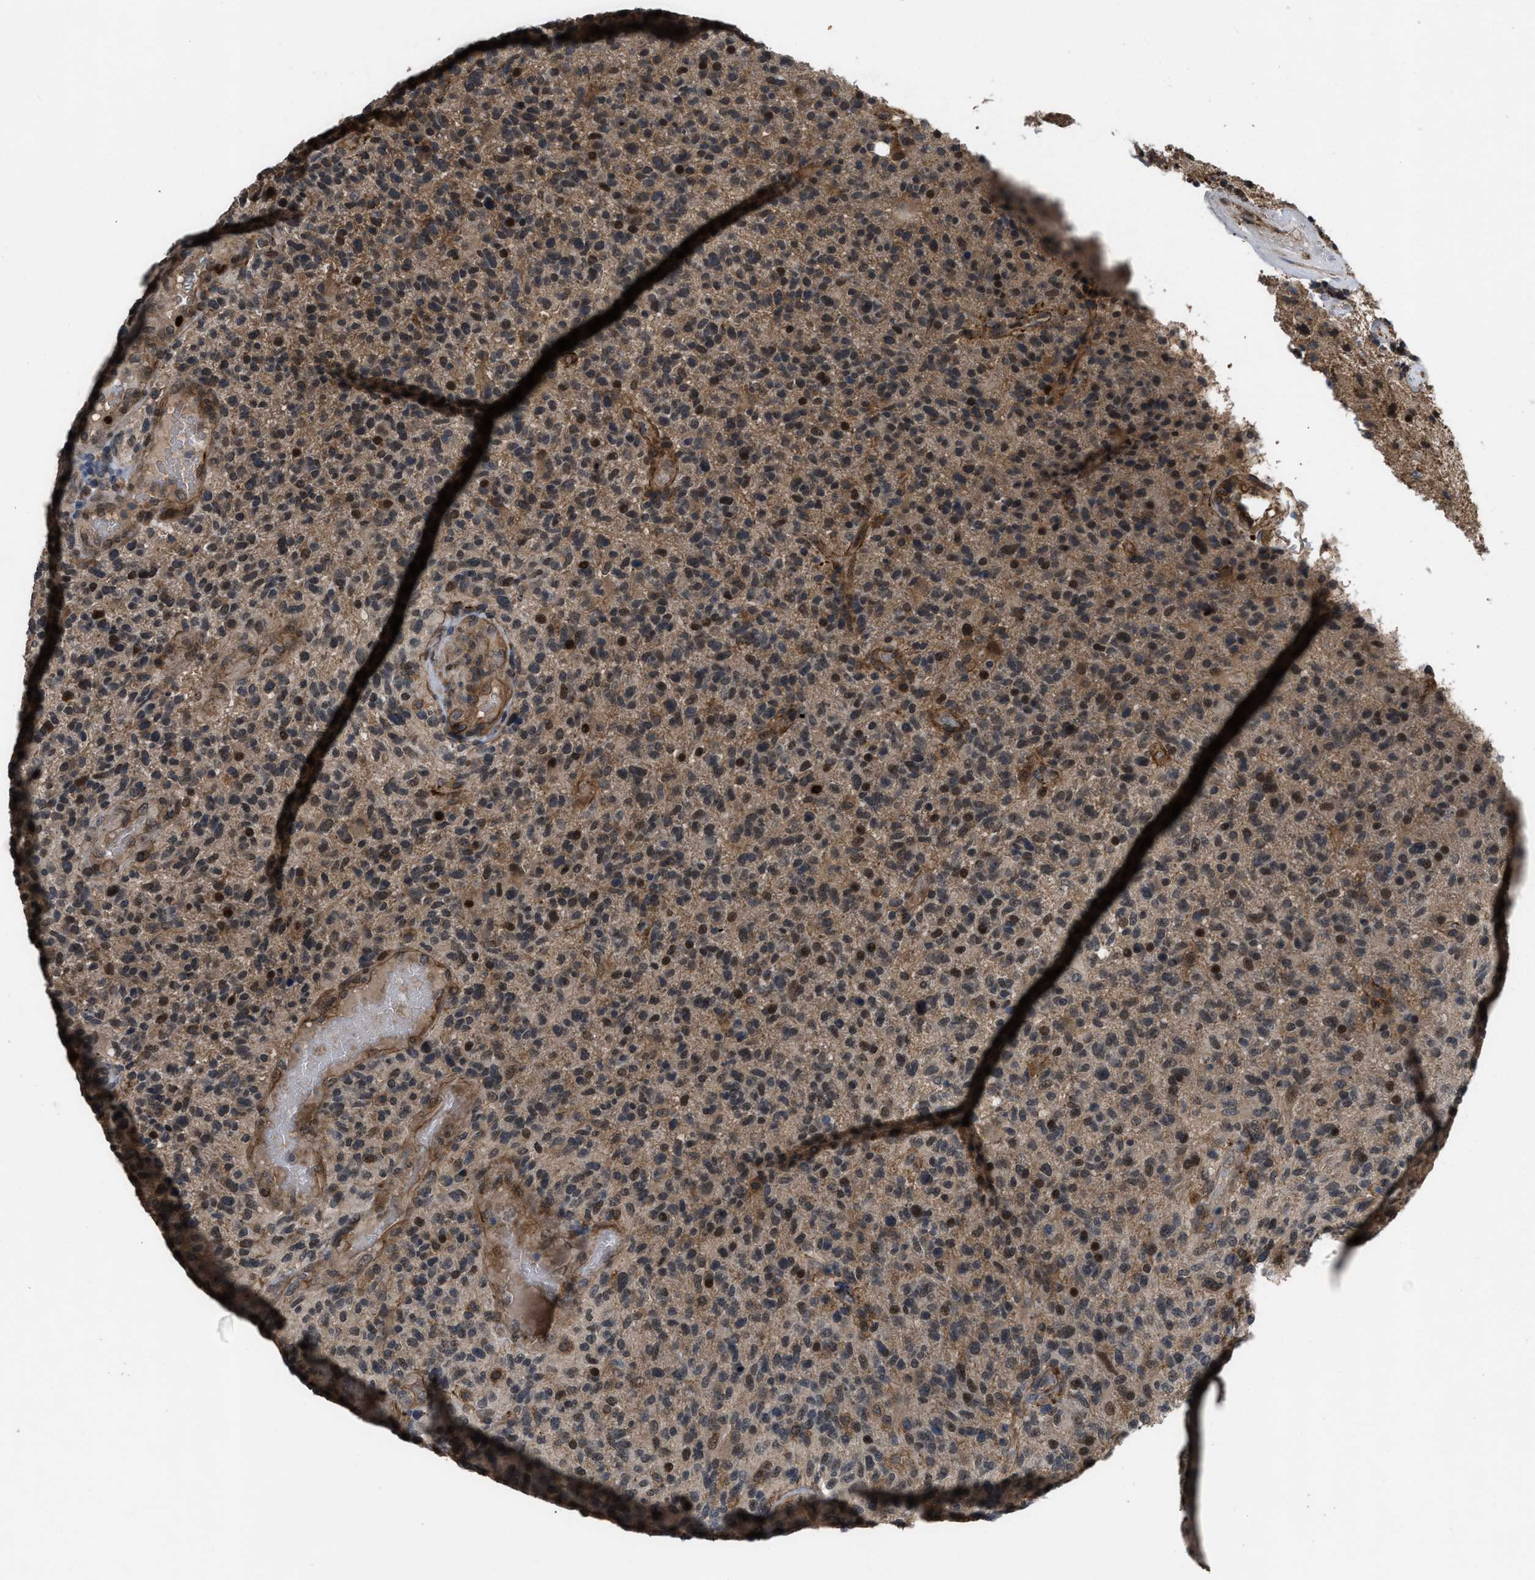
{"staining": {"intensity": "moderate", "quantity": ">75%", "location": "cytoplasmic/membranous,nuclear"}, "tissue": "glioma", "cell_type": "Tumor cells", "image_type": "cancer", "snomed": [{"axis": "morphology", "description": "Glioma, malignant, High grade"}, {"axis": "topography", "description": "Brain"}], "caption": "Glioma stained for a protein demonstrates moderate cytoplasmic/membranous and nuclear positivity in tumor cells.", "gene": "UTRN", "patient": {"sex": "male", "age": 72}}